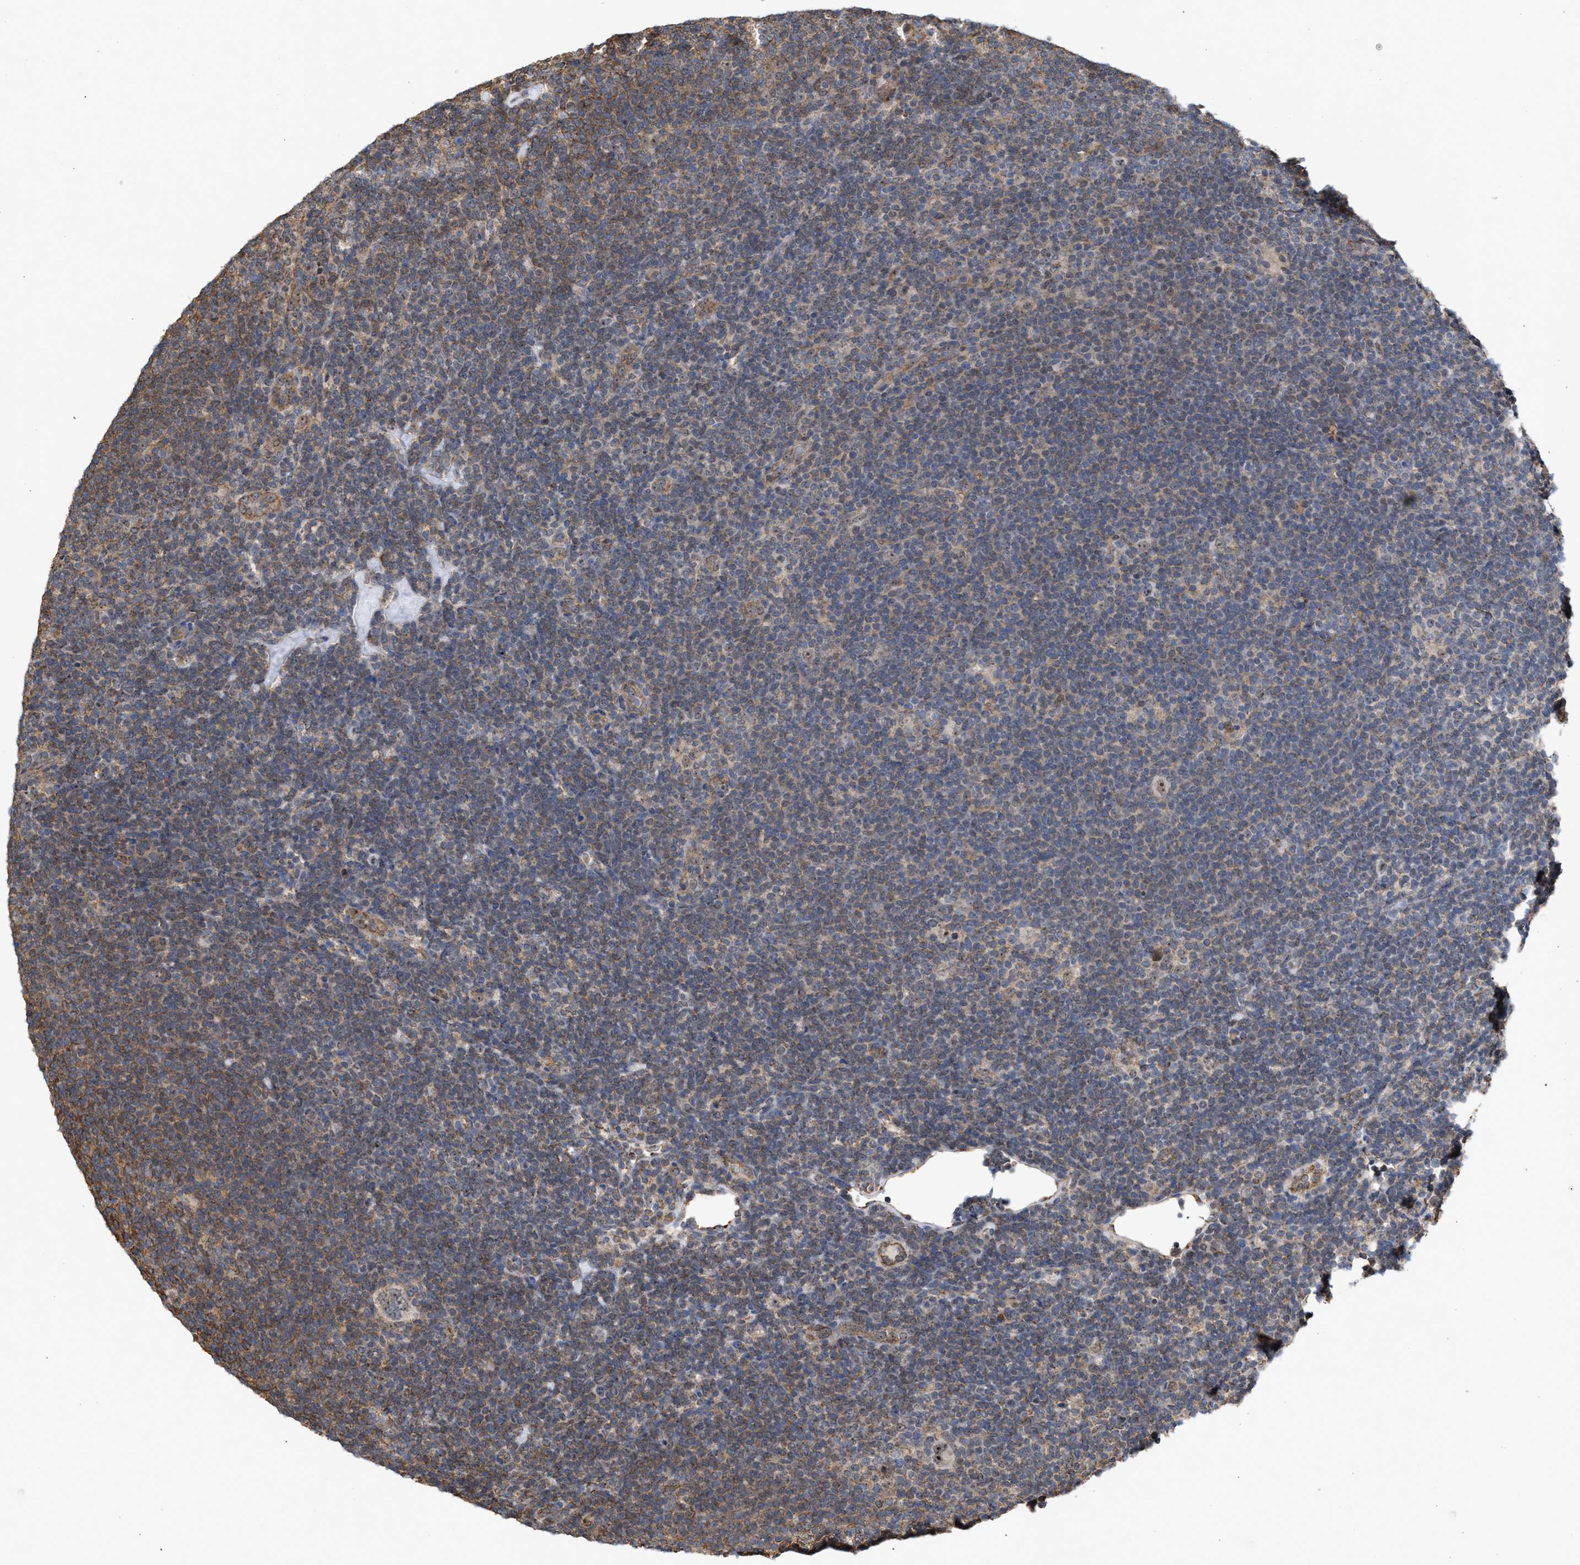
{"staining": {"intensity": "moderate", "quantity": ">75%", "location": "nuclear"}, "tissue": "lymphoma", "cell_type": "Tumor cells", "image_type": "cancer", "snomed": [{"axis": "morphology", "description": "Hodgkin's disease, NOS"}, {"axis": "topography", "description": "Lymph node"}], "caption": "About >75% of tumor cells in human lymphoma demonstrate moderate nuclear protein staining as visualized by brown immunohistochemical staining.", "gene": "EXOSC2", "patient": {"sex": "female", "age": 57}}